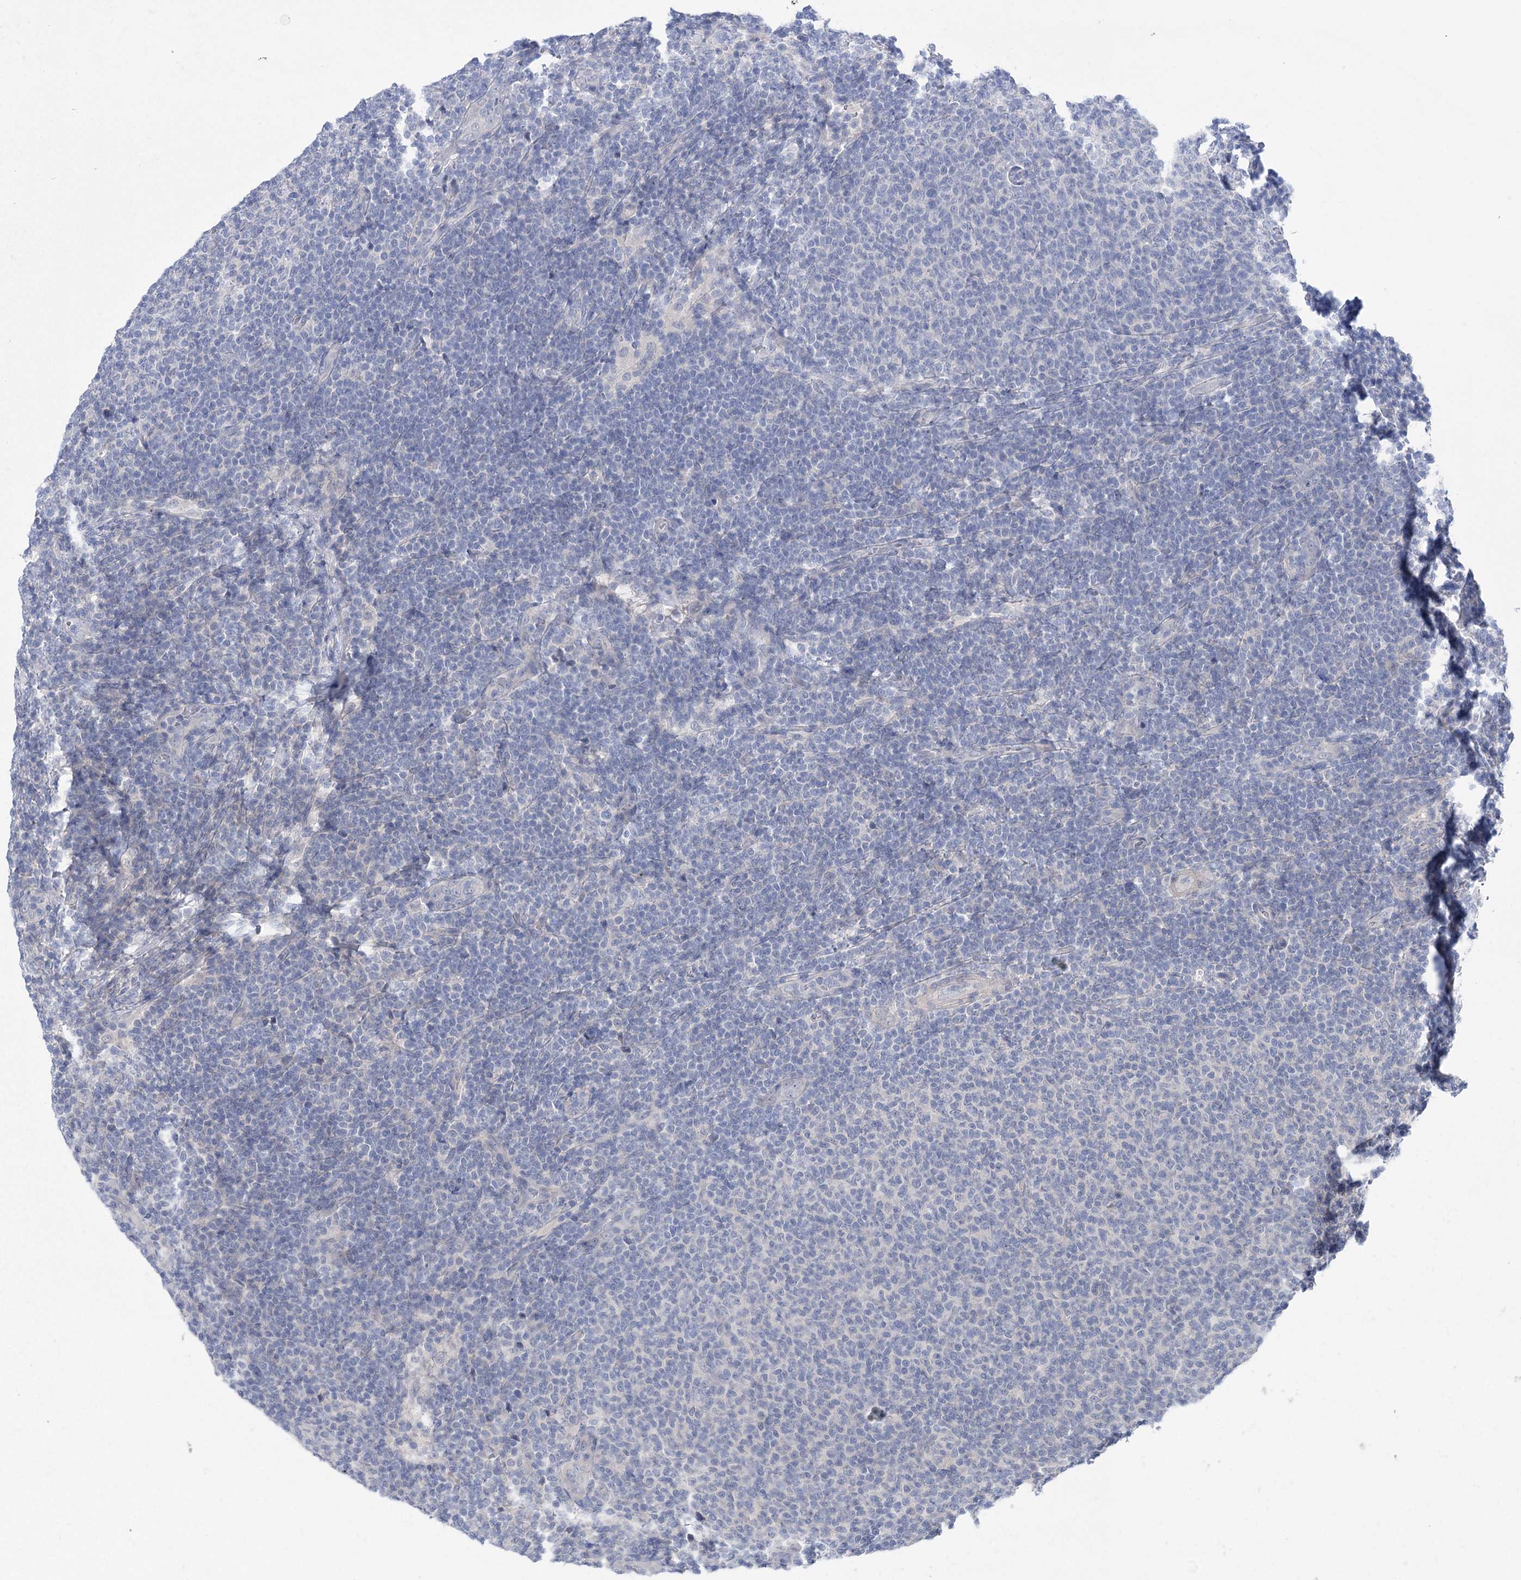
{"staining": {"intensity": "negative", "quantity": "none", "location": "none"}, "tissue": "lymphoma", "cell_type": "Tumor cells", "image_type": "cancer", "snomed": [{"axis": "morphology", "description": "Malignant lymphoma, non-Hodgkin's type, Low grade"}, {"axis": "topography", "description": "Lymph node"}], "caption": "Tumor cells show no significant positivity in low-grade malignant lymphoma, non-Hodgkin's type.", "gene": "LALBA", "patient": {"sex": "male", "age": 66}}